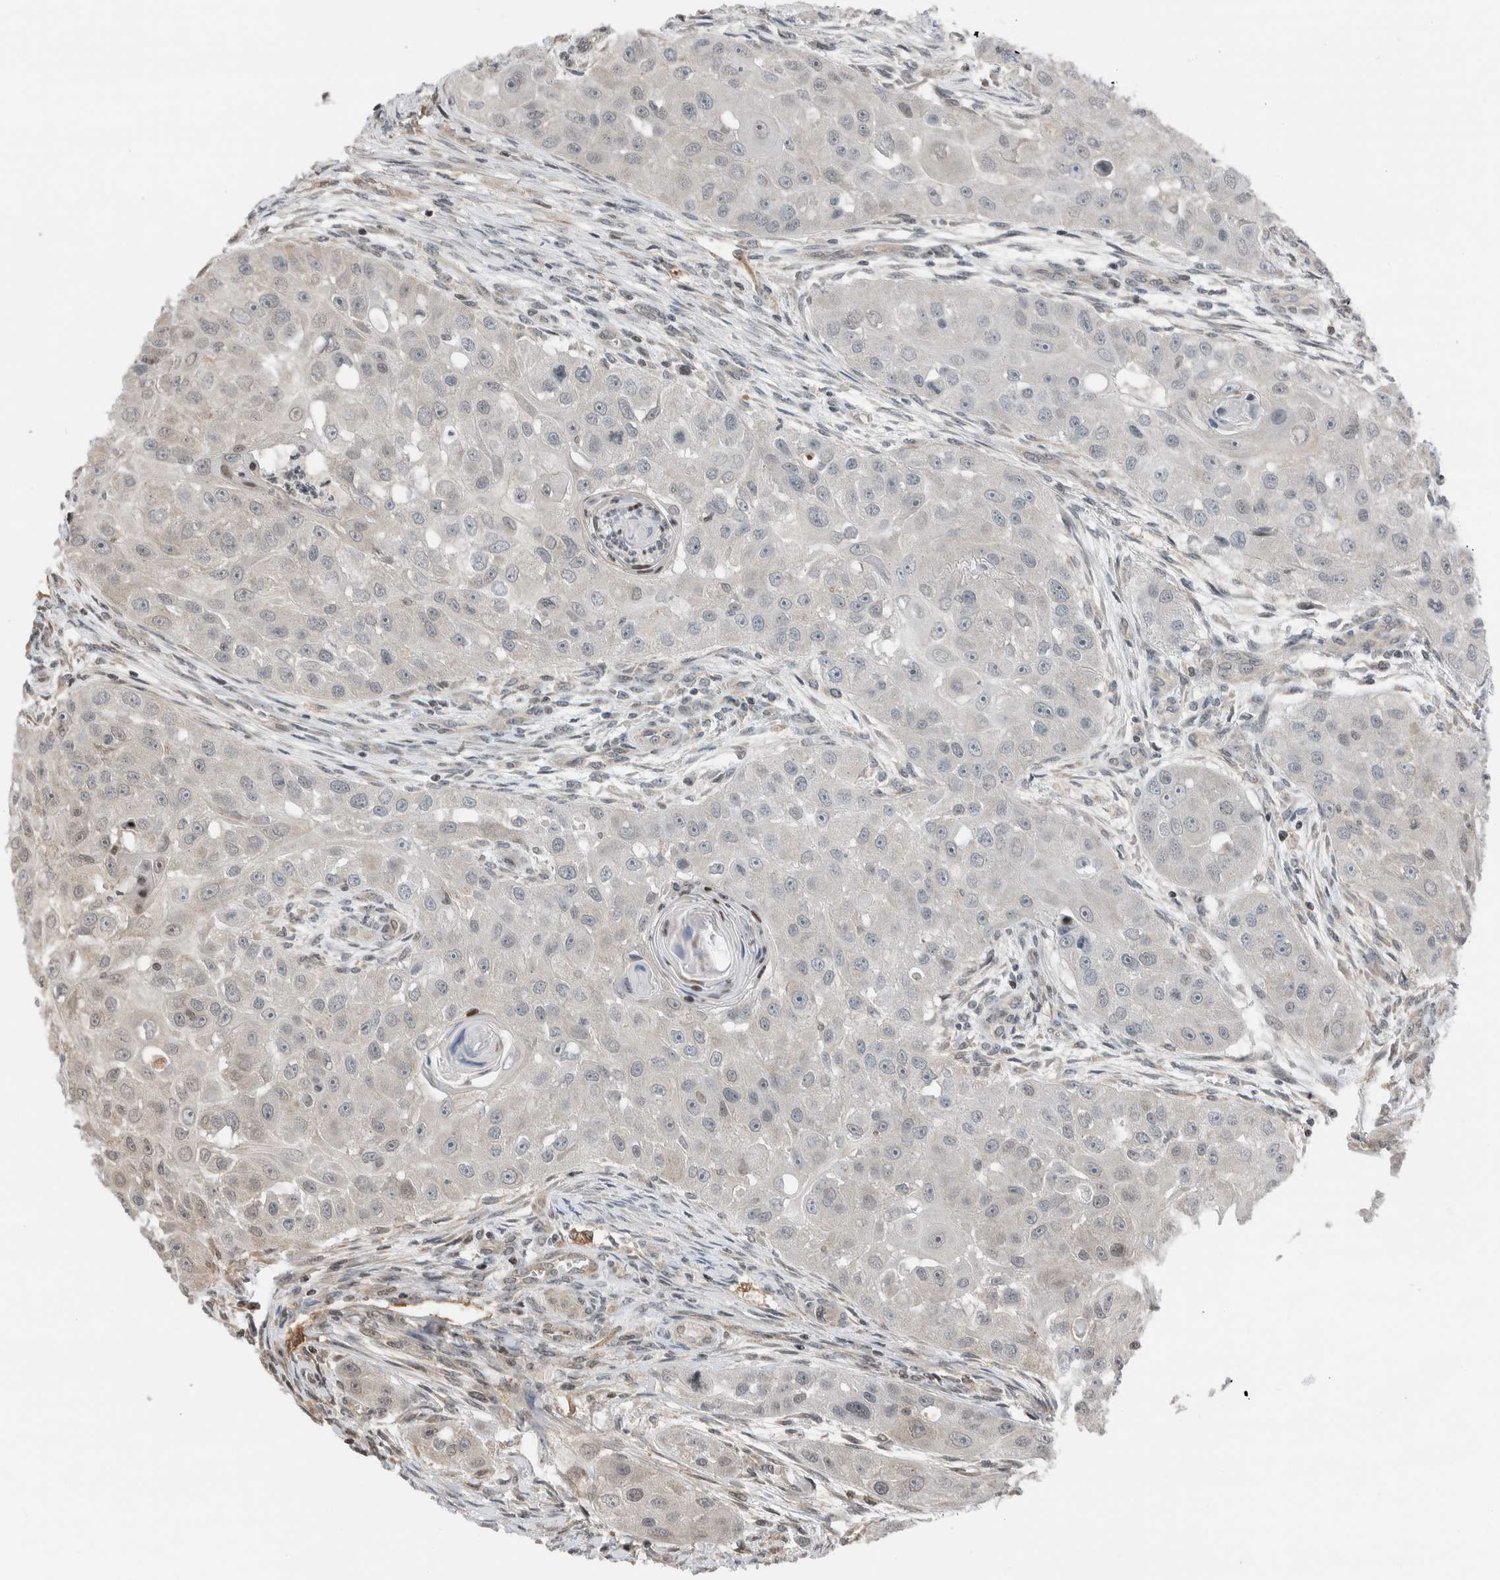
{"staining": {"intensity": "negative", "quantity": "none", "location": "none"}, "tissue": "head and neck cancer", "cell_type": "Tumor cells", "image_type": "cancer", "snomed": [{"axis": "morphology", "description": "Normal tissue, NOS"}, {"axis": "morphology", "description": "Squamous cell carcinoma, NOS"}, {"axis": "topography", "description": "Skeletal muscle"}, {"axis": "topography", "description": "Head-Neck"}], "caption": "Tumor cells are negative for protein expression in human head and neck cancer.", "gene": "NPLOC4", "patient": {"sex": "male", "age": 51}}